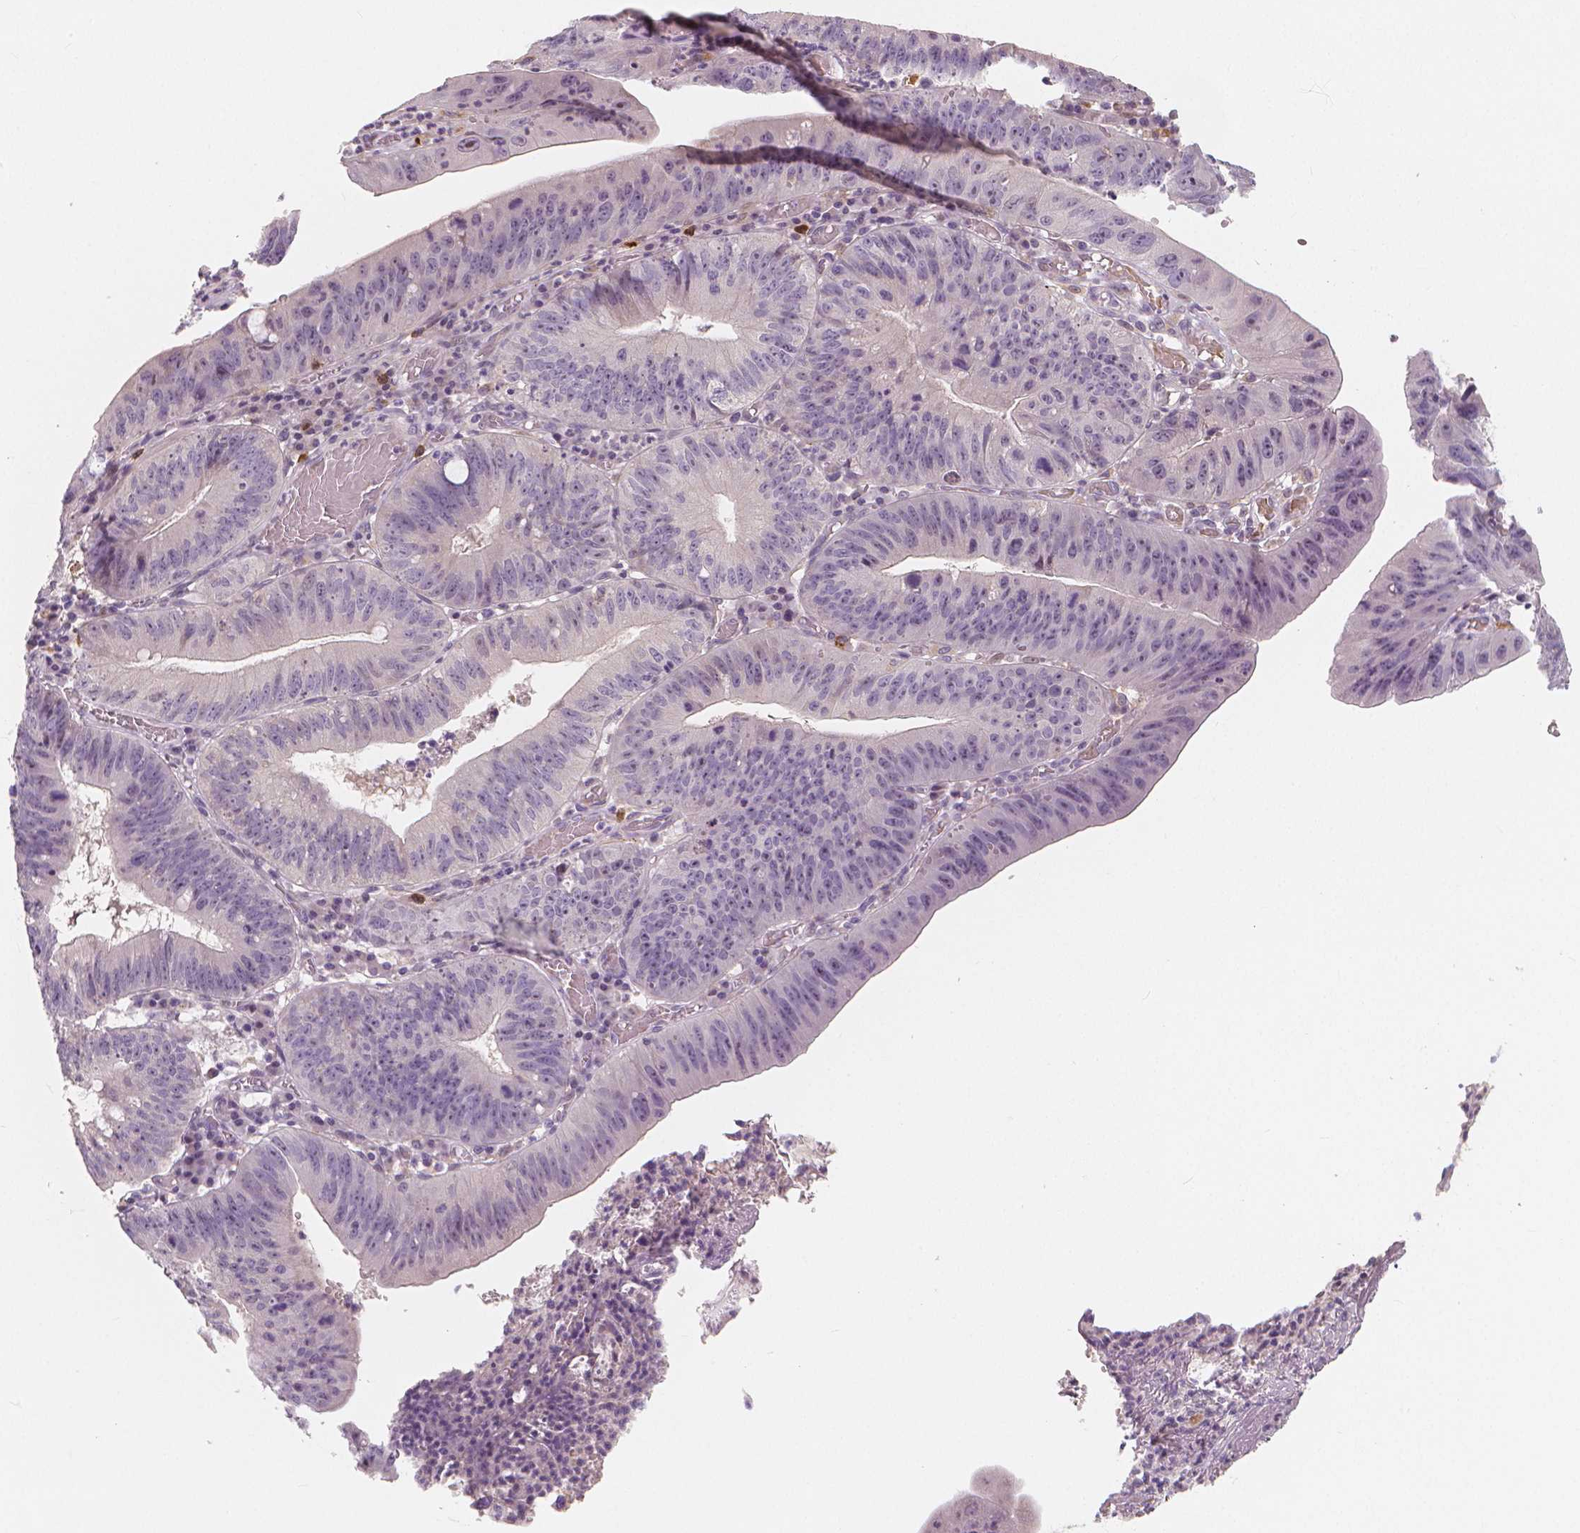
{"staining": {"intensity": "negative", "quantity": "none", "location": "none"}, "tissue": "stomach cancer", "cell_type": "Tumor cells", "image_type": "cancer", "snomed": [{"axis": "morphology", "description": "Adenocarcinoma, NOS"}, {"axis": "topography", "description": "Stomach"}], "caption": "Tumor cells show no significant staining in stomach cancer (adenocarcinoma). The staining was performed using DAB (3,3'-diaminobenzidine) to visualize the protein expression in brown, while the nuclei were stained in blue with hematoxylin (Magnification: 20x).", "gene": "RNASE7", "patient": {"sex": "male", "age": 59}}